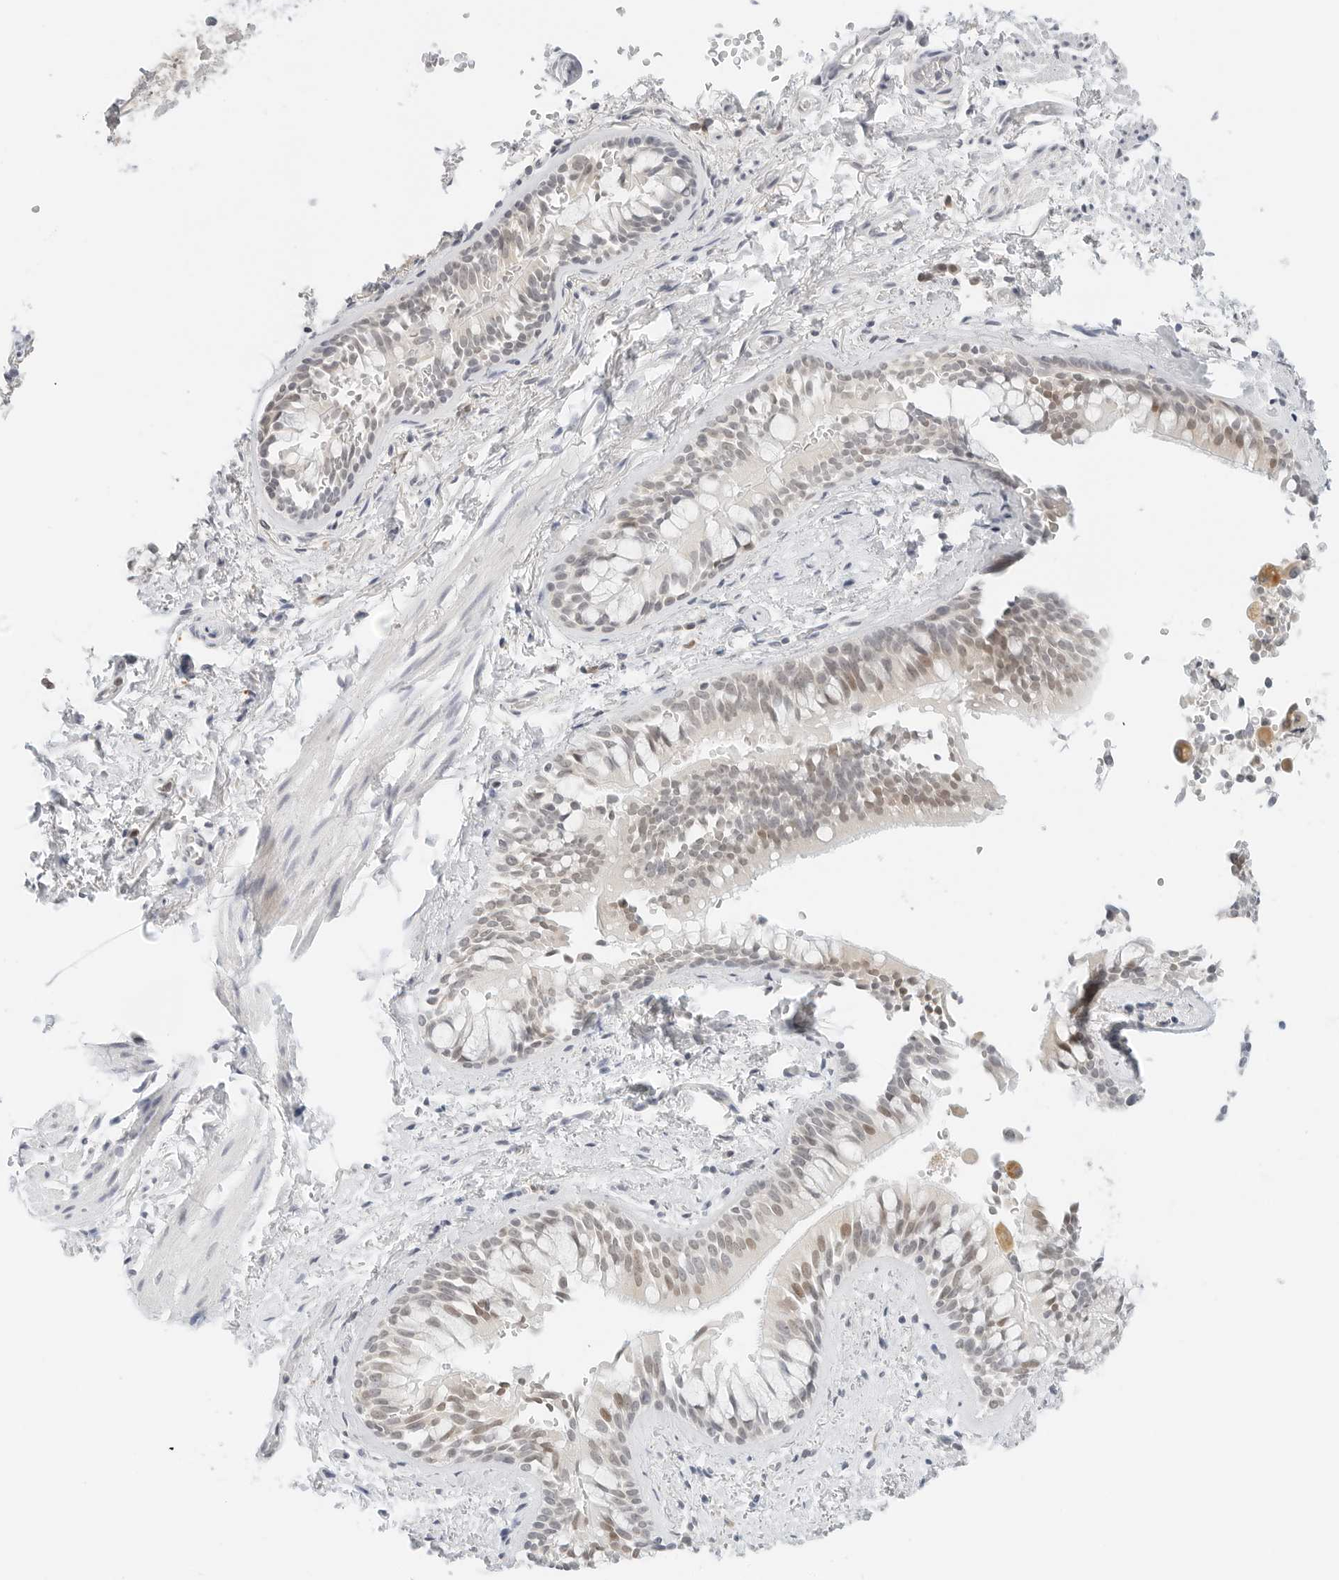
{"staining": {"intensity": "weak", "quantity": "25%-75%", "location": "nuclear"}, "tissue": "bronchus", "cell_type": "Respiratory epithelial cells", "image_type": "normal", "snomed": [{"axis": "morphology", "description": "Normal tissue, NOS"}, {"axis": "morphology", "description": "Inflammation, NOS"}, {"axis": "topography", "description": "Cartilage tissue"}, {"axis": "topography", "description": "Bronchus"}, {"axis": "topography", "description": "Lung"}], "caption": "Immunohistochemical staining of unremarkable human bronchus exhibits 25%-75% levels of weak nuclear protein positivity in approximately 25%-75% of respiratory epithelial cells. (DAB = brown stain, brightfield microscopy at high magnification).", "gene": "NEO1", "patient": {"sex": "female", "age": 64}}